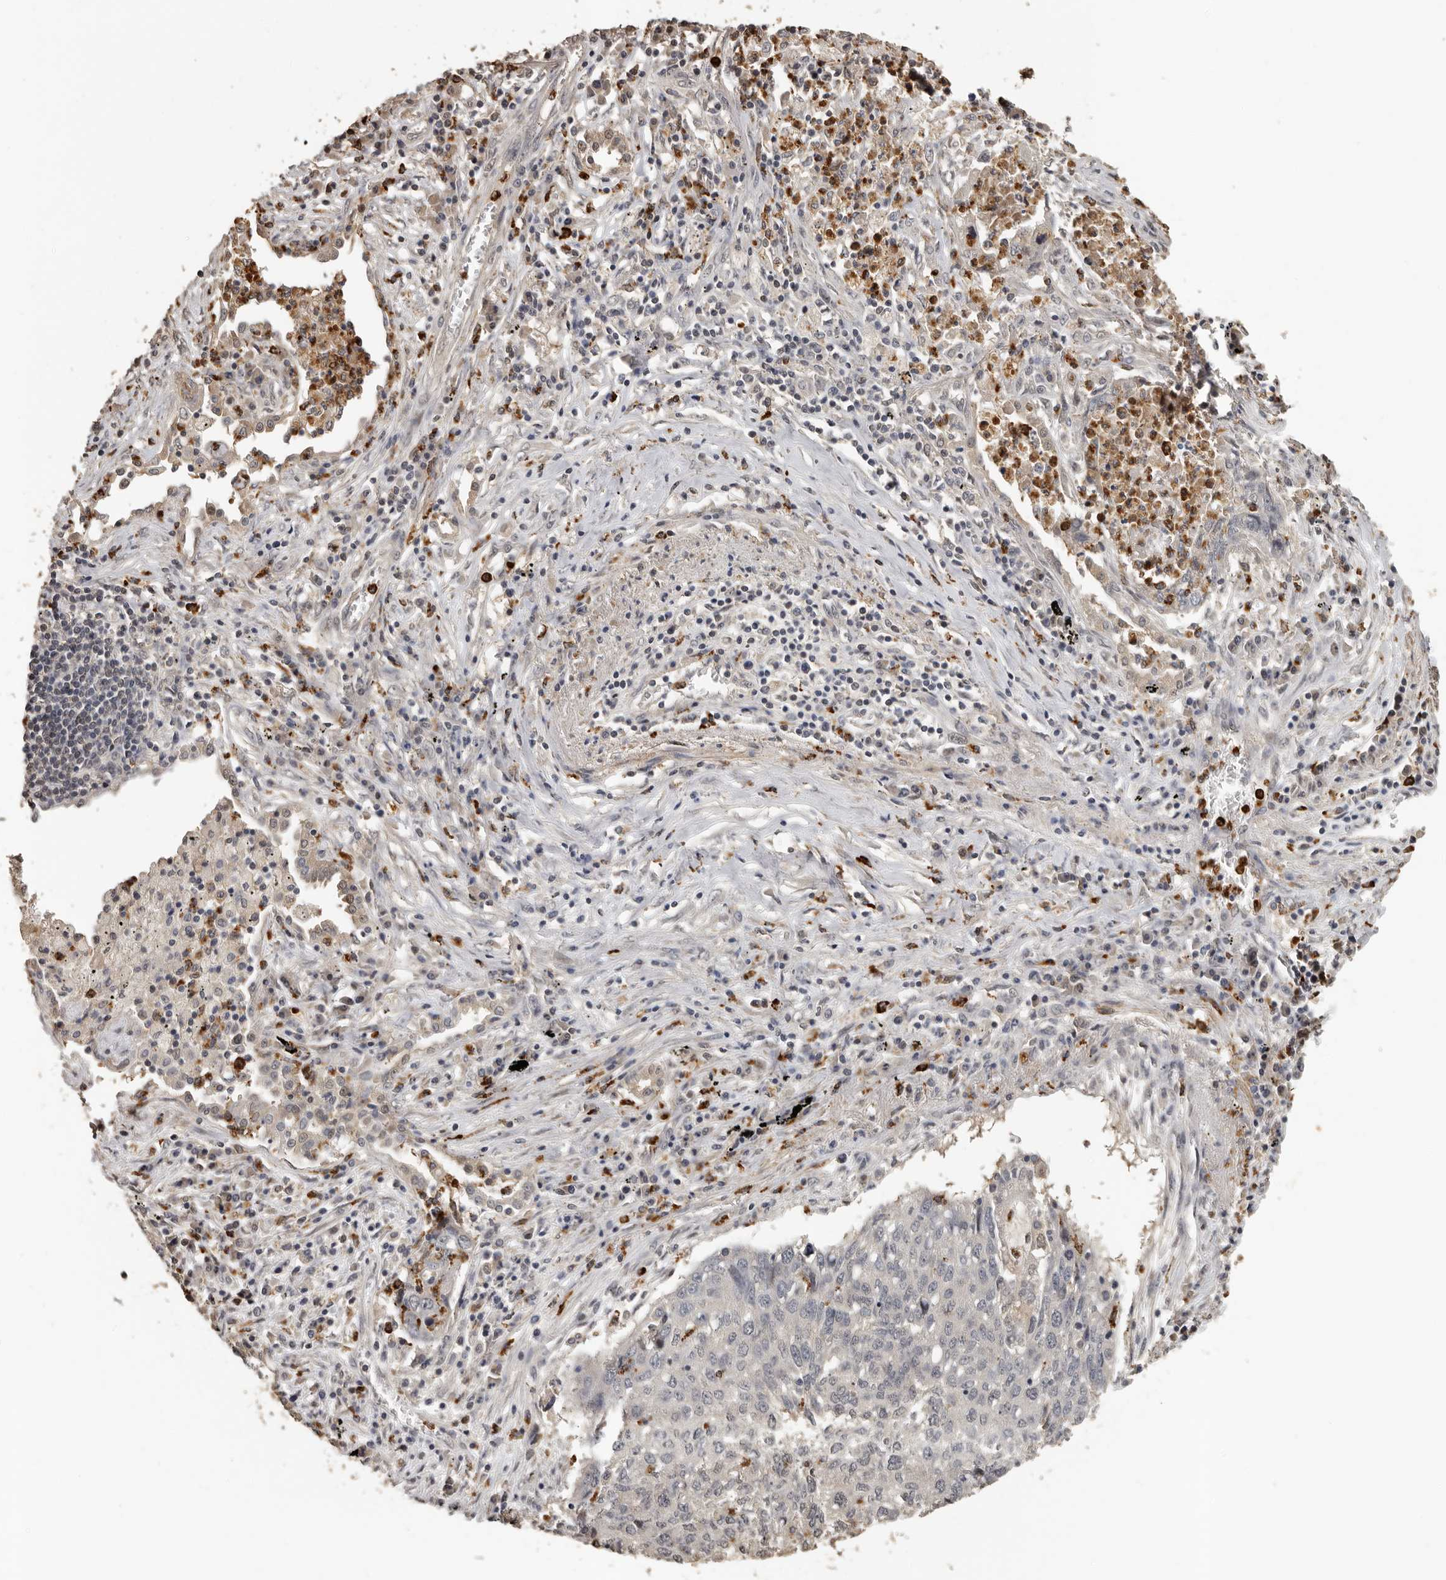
{"staining": {"intensity": "negative", "quantity": "none", "location": "none"}, "tissue": "lung cancer", "cell_type": "Tumor cells", "image_type": "cancer", "snomed": [{"axis": "morphology", "description": "Squamous cell carcinoma, NOS"}, {"axis": "topography", "description": "Lung"}], "caption": "Lung cancer stained for a protein using IHC reveals no positivity tumor cells.", "gene": "KIF2B", "patient": {"sex": "female", "age": 63}}